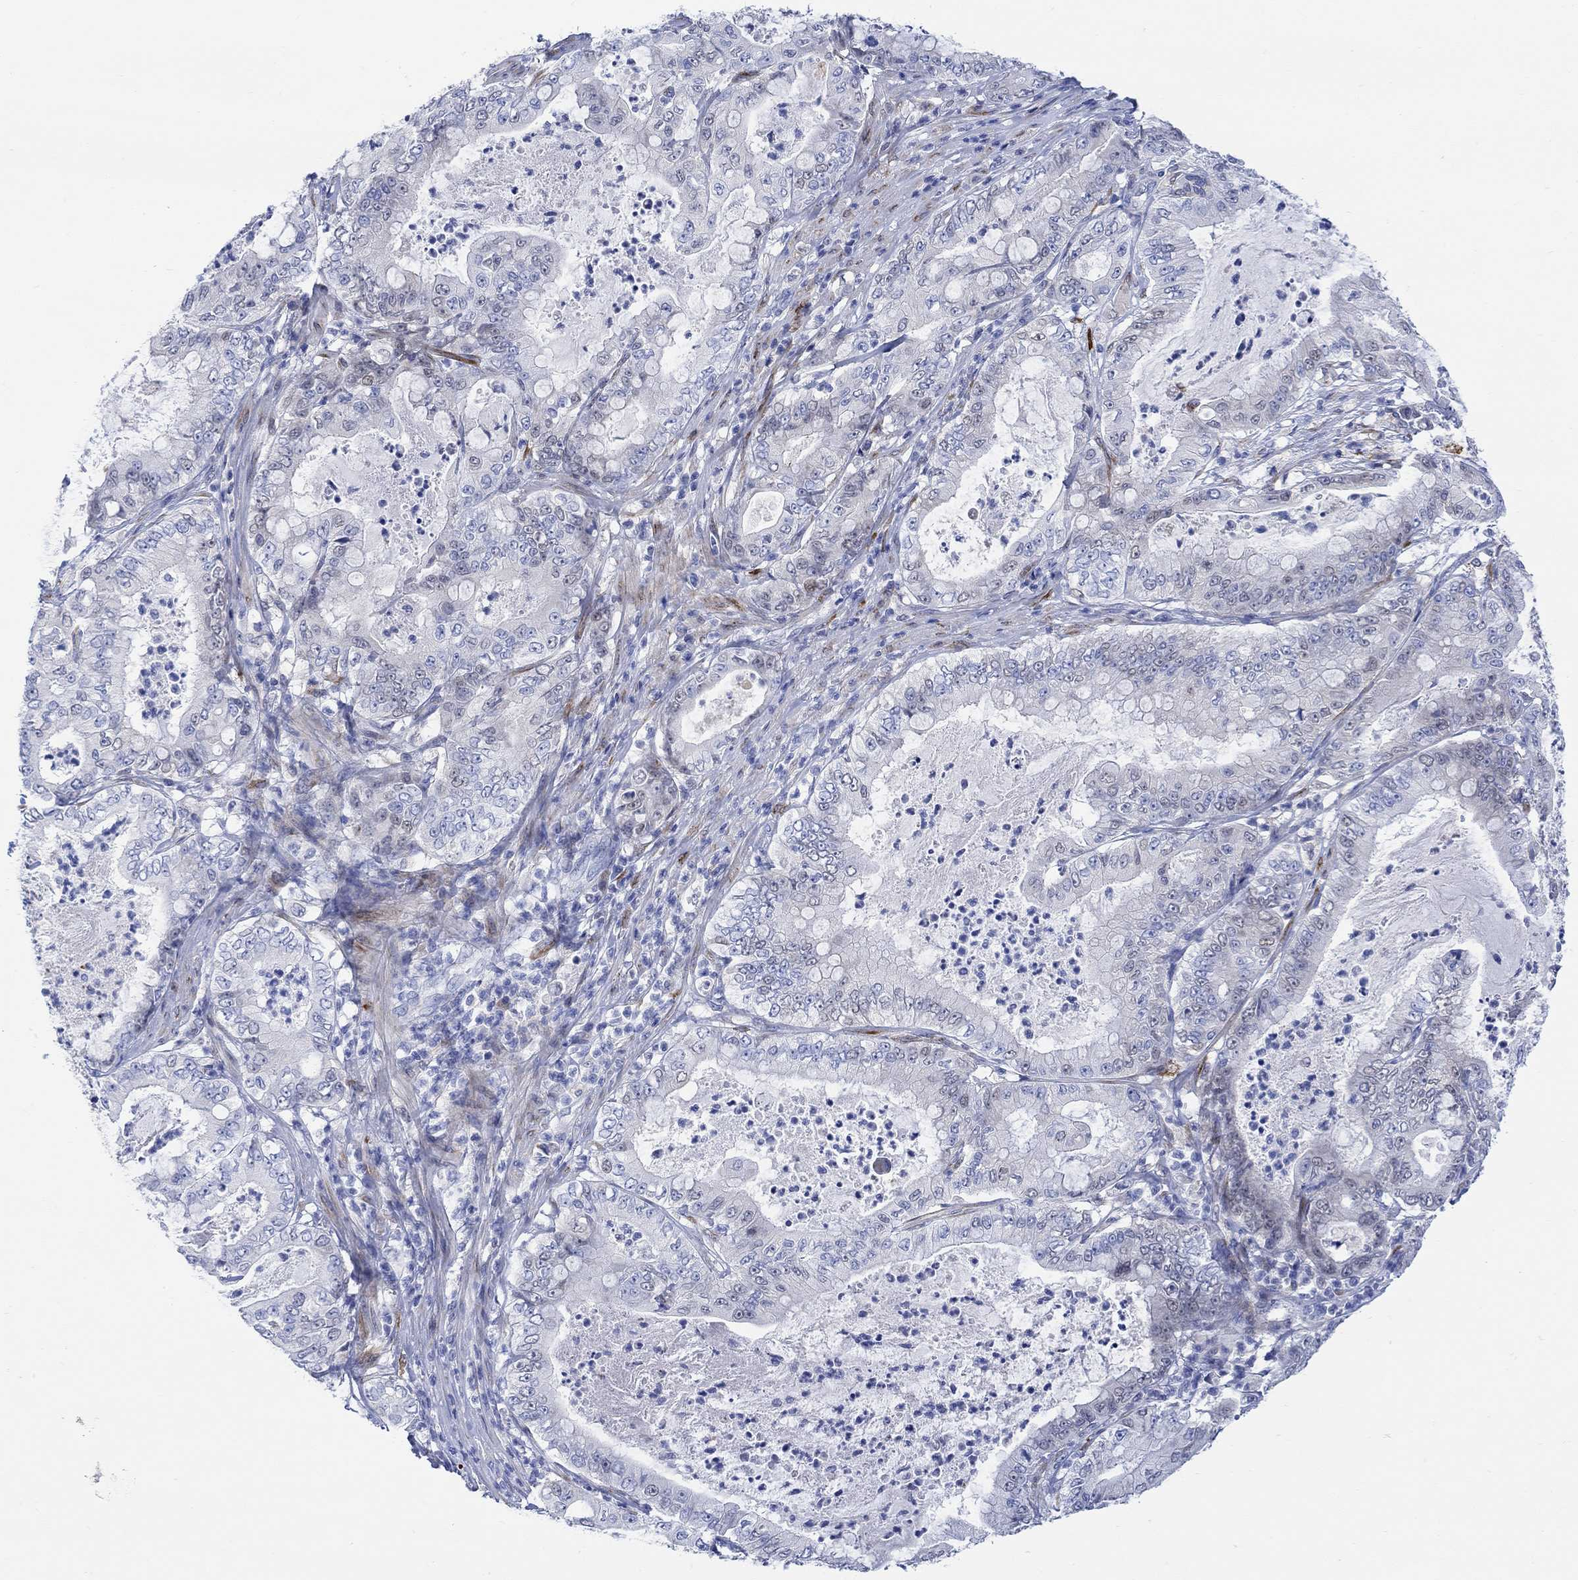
{"staining": {"intensity": "negative", "quantity": "none", "location": "none"}, "tissue": "pancreatic cancer", "cell_type": "Tumor cells", "image_type": "cancer", "snomed": [{"axis": "morphology", "description": "Adenocarcinoma, NOS"}, {"axis": "topography", "description": "Pancreas"}], "caption": "DAB immunohistochemical staining of human pancreatic cancer (adenocarcinoma) reveals no significant staining in tumor cells.", "gene": "MYL1", "patient": {"sex": "male", "age": 71}}